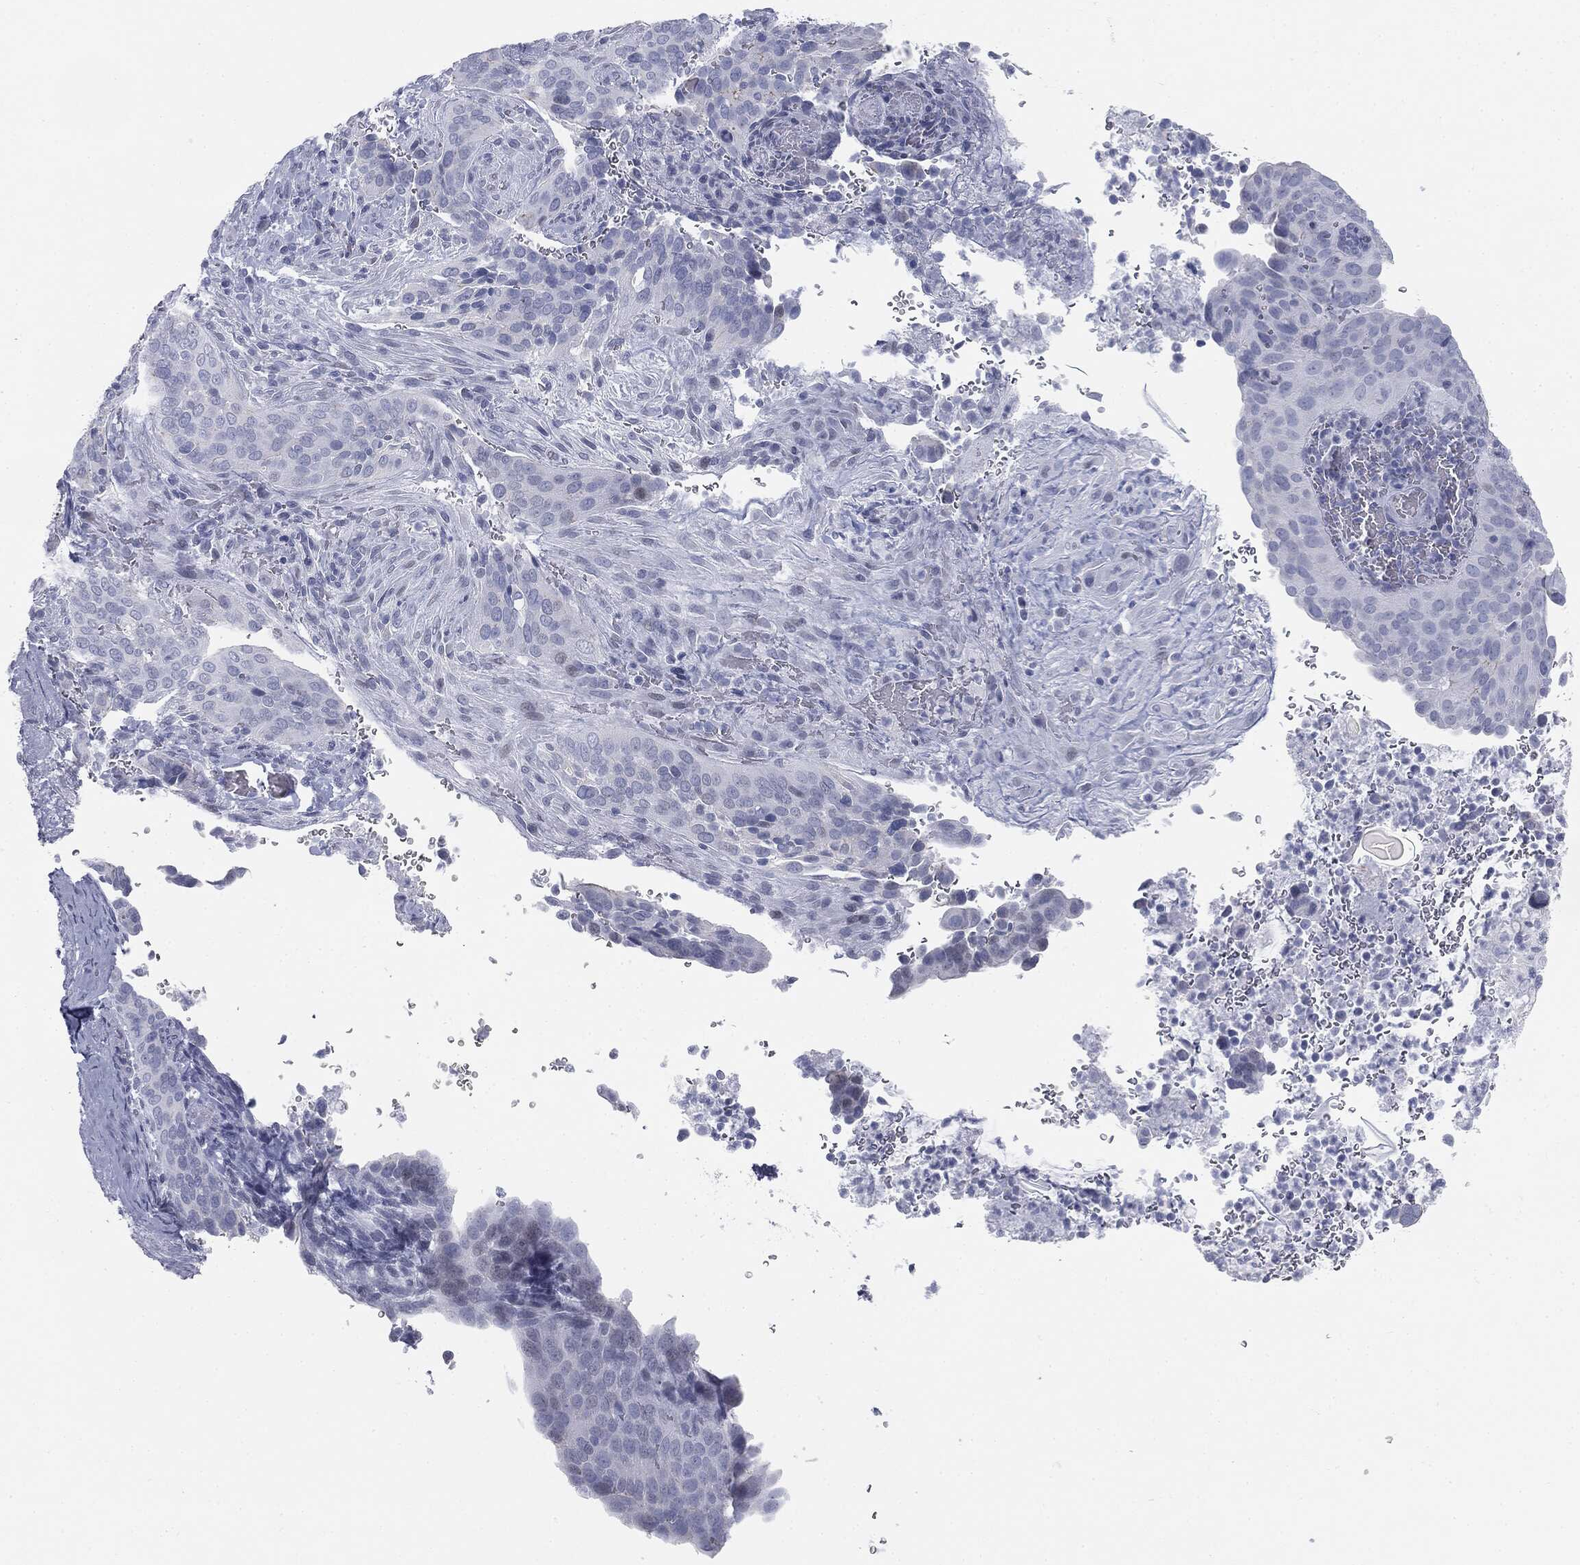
{"staining": {"intensity": "negative", "quantity": "none", "location": "none"}, "tissue": "cervical cancer", "cell_type": "Tumor cells", "image_type": "cancer", "snomed": [{"axis": "morphology", "description": "Squamous cell carcinoma, NOS"}, {"axis": "topography", "description": "Cervix"}], "caption": "Cervical squamous cell carcinoma was stained to show a protein in brown. There is no significant expression in tumor cells.", "gene": "TPO", "patient": {"sex": "female", "age": 38}}